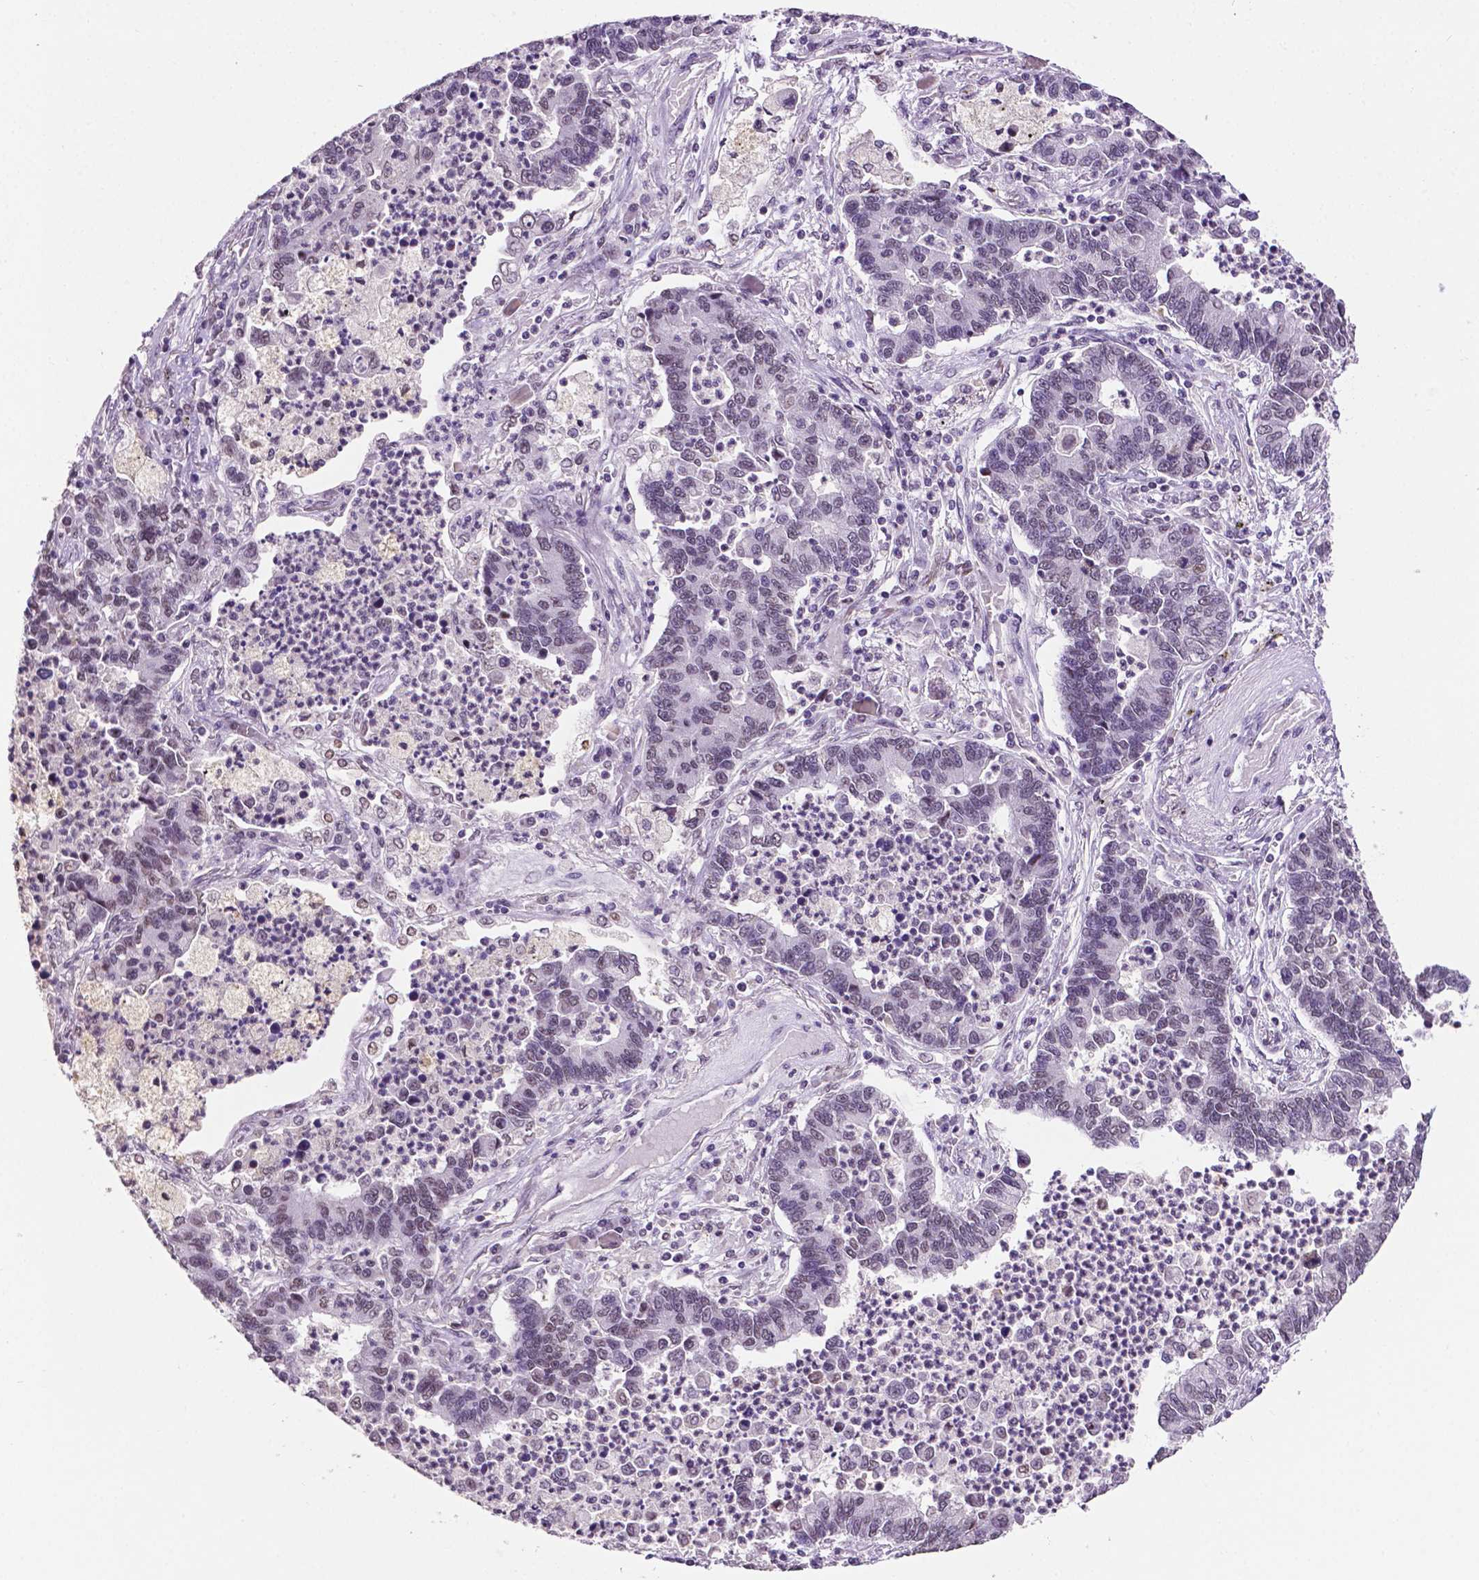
{"staining": {"intensity": "weak", "quantity": "25%-75%", "location": "nuclear"}, "tissue": "lung cancer", "cell_type": "Tumor cells", "image_type": "cancer", "snomed": [{"axis": "morphology", "description": "Adenocarcinoma, NOS"}, {"axis": "topography", "description": "Lung"}], "caption": "Adenocarcinoma (lung) tissue exhibits weak nuclear expression in approximately 25%-75% of tumor cells, visualized by immunohistochemistry.", "gene": "PTPN6", "patient": {"sex": "female", "age": 57}}